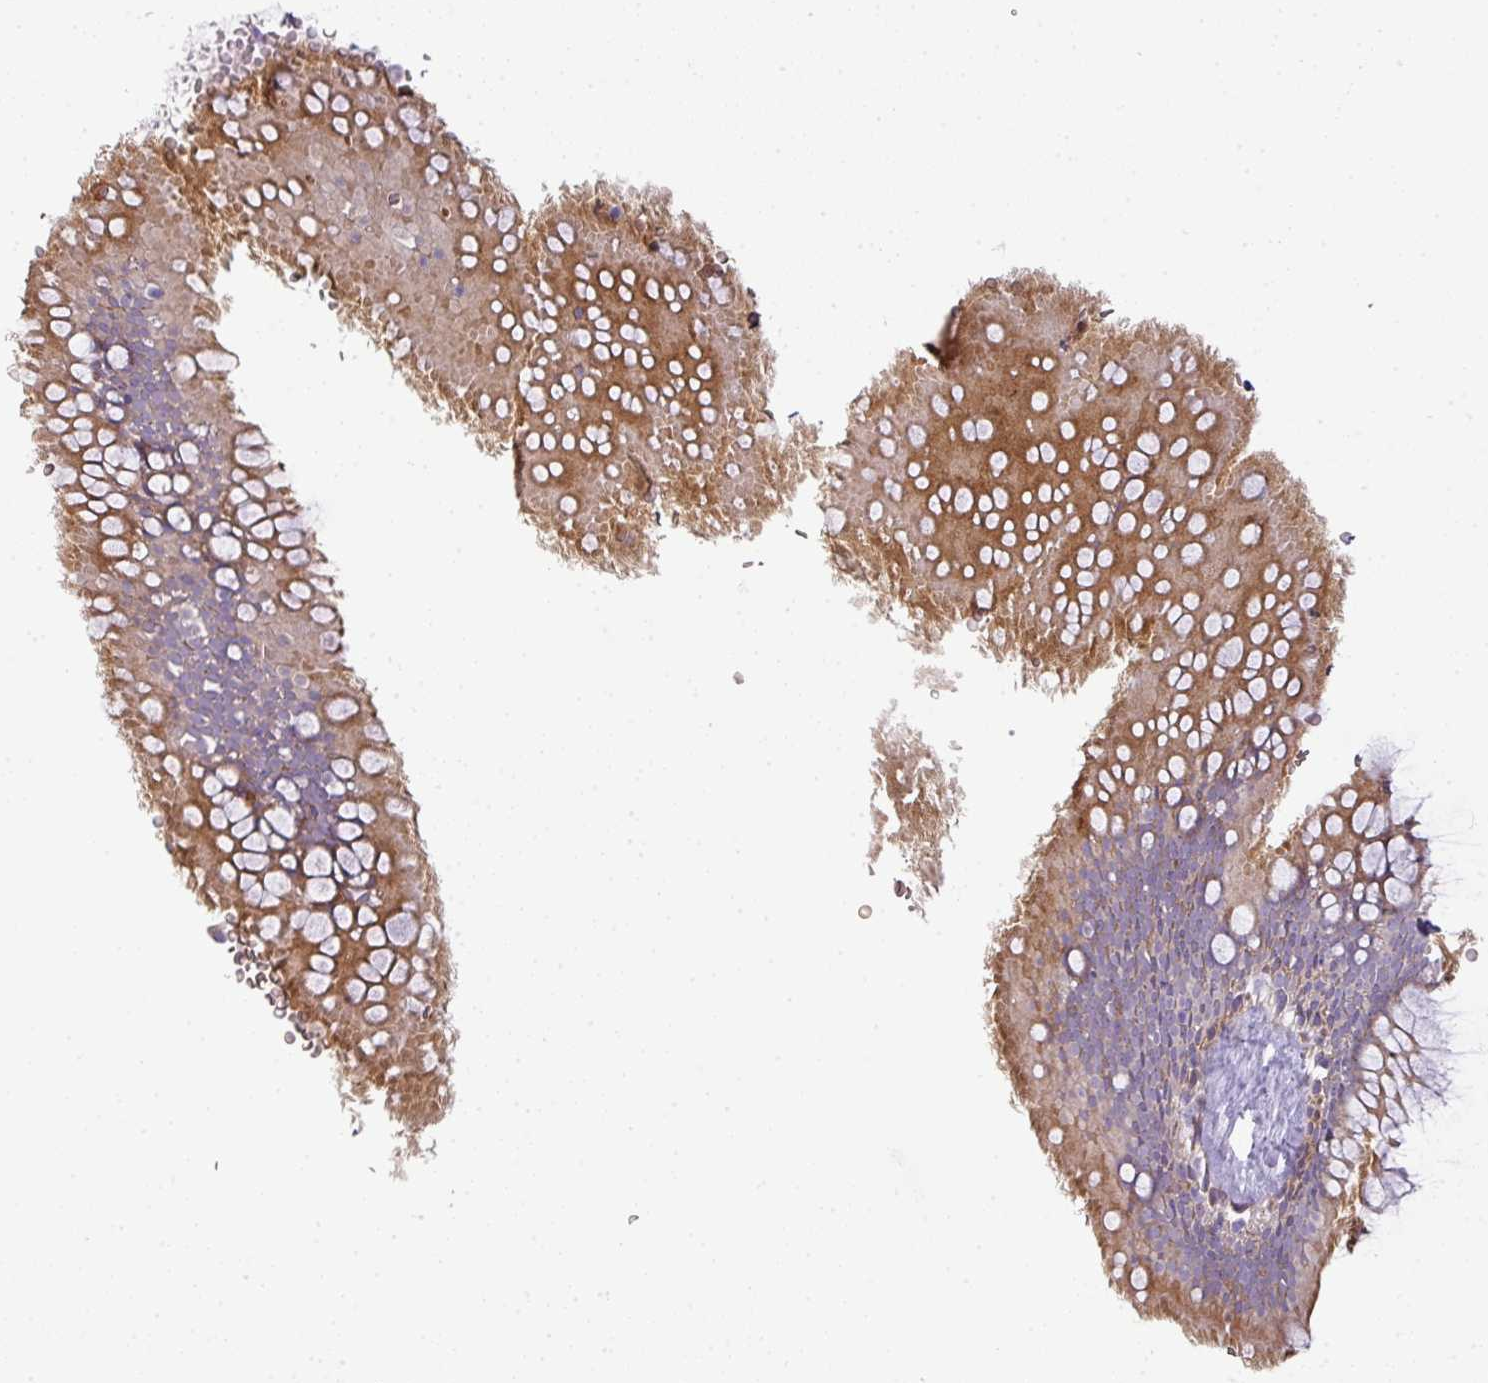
{"staining": {"intensity": "moderate", "quantity": "25%-75%", "location": "cytoplasmic/membranous"}, "tissue": "bronchus", "cell_type": "Respiratory epithelial cells", "image_type": "normal", "snomed": [{"axis": "morphology", "description": "Normal tissue, NOS"}, {"axis": "topography", "description": "Bronchus"}], "caption": "An immunohistochemistry histopathology image of benign tissue is shown. Protein staining in brown shows moderate cytoplasmic/membranous positivity in bronchus within respiratory epithelial cells.", "gene": "ATP6V1F", "patient": {"sex": "male", "age": 67}}